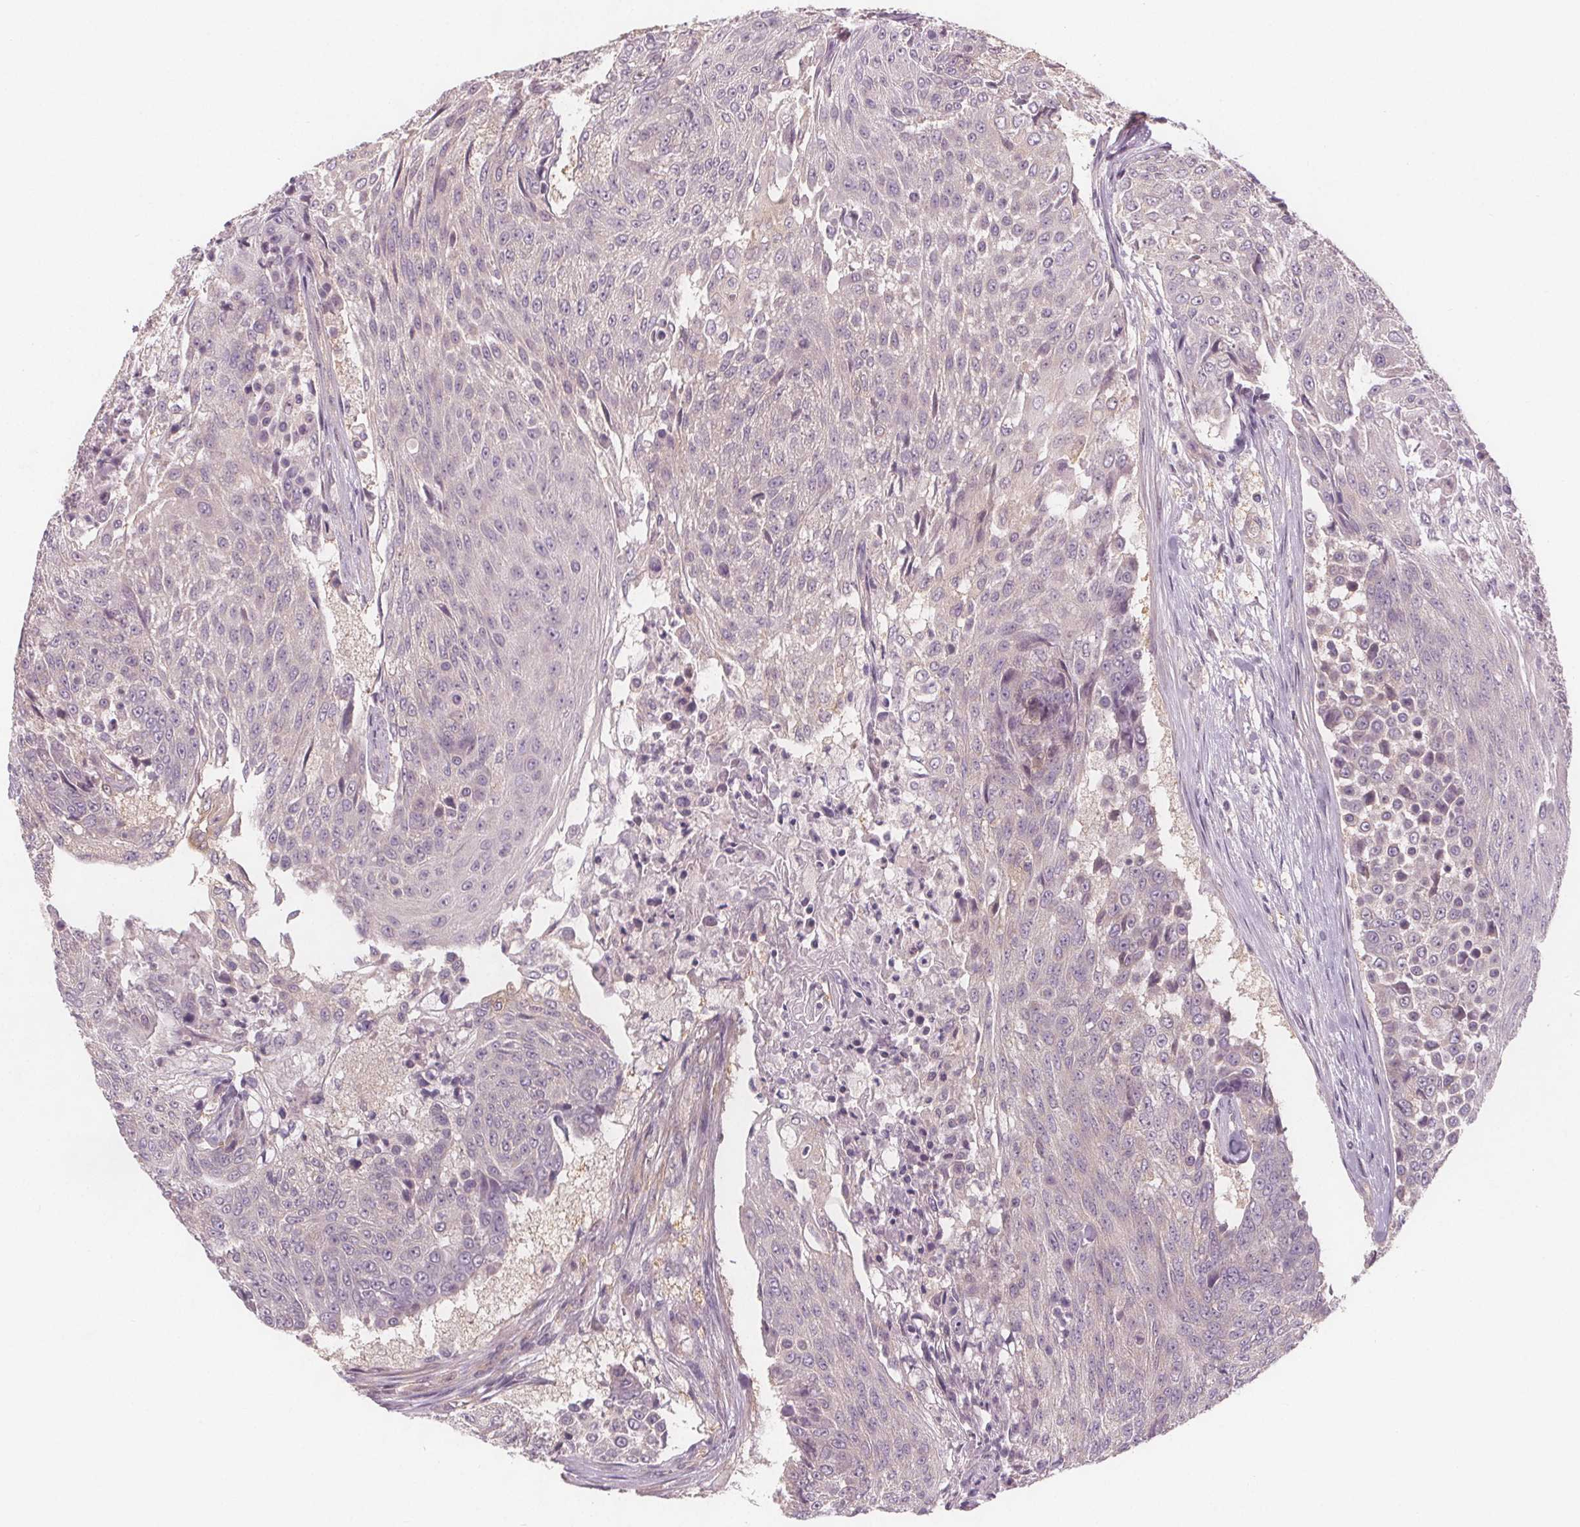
{"staining": {"intensity": "negative", "quantity": "none", "location": "none"}, "tissue": "urothelial cancer", "cell_type": "Tumor cells", "image_type": "cancer", "snomed": [{"axis": "morphology", "description": "Urothelial carcinoma, High grade"}, {"axis": "topography", "description": "Urinary bladder"}], "caption": "A histopathology image of human high-grade urothelial carcinoma is negative for staining in tumor cells.", "gene": "VNN1", "patient": {"sex": "female", "age": 63}}